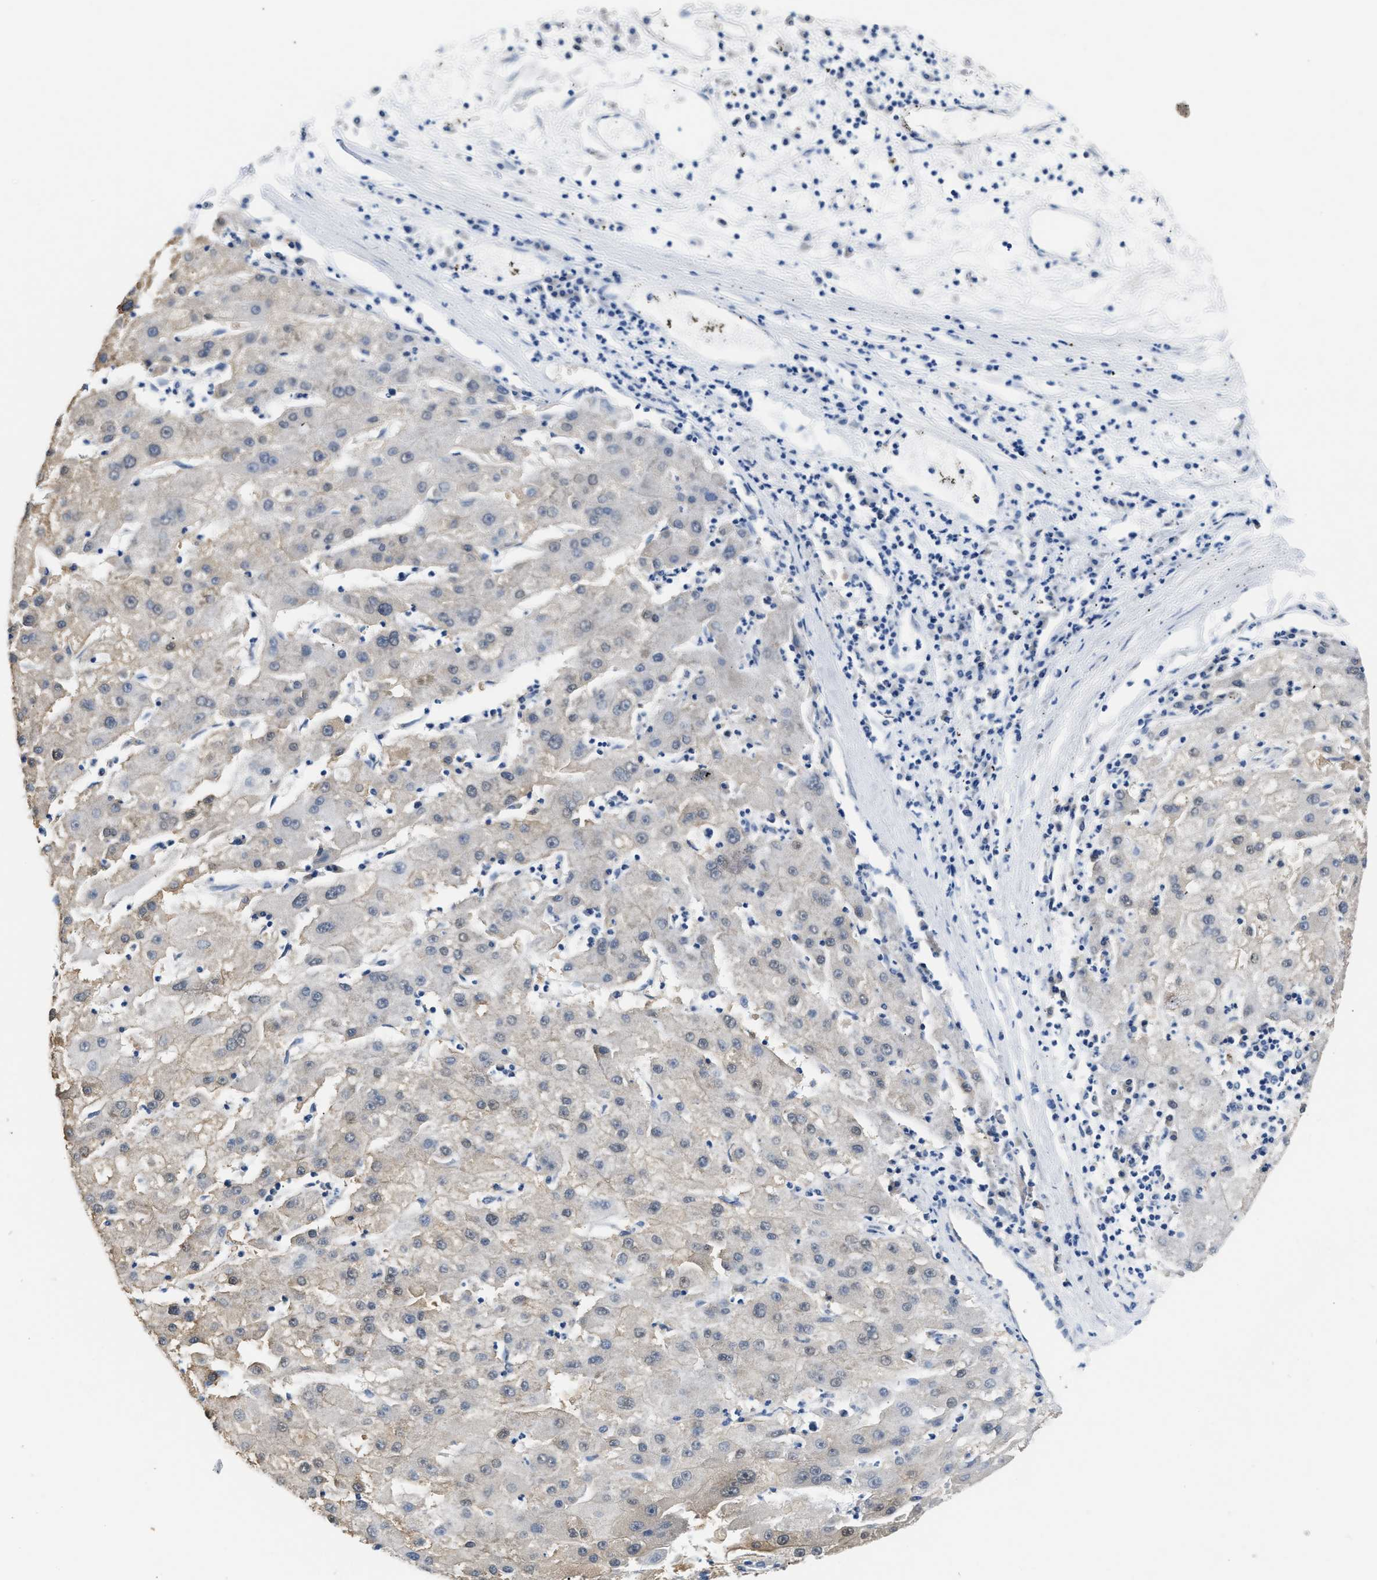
{"staining": {"intensity": "weak", "quantity": ">75%", "location": "cytoplasmic/membranous"}, "tissue": "liver cancer", "cell_type": "Tumor cells", "image_type": "cancer", "snomed": [{"axis": "morphology", "description": "Carcinoma, Hepatocellular, NOS"}, {"axis": "topography", "description": "Liver"}], "caption": "Immunohistochemistry (IHC) of liver cancer (hepatocellular carcinoma) demonstrates low levels of weak cytoplasmic/membranous staining in approximately >75% of tumor cells.", "gene": "CLGN", "patient": {"sex": "male", "age": 72}}